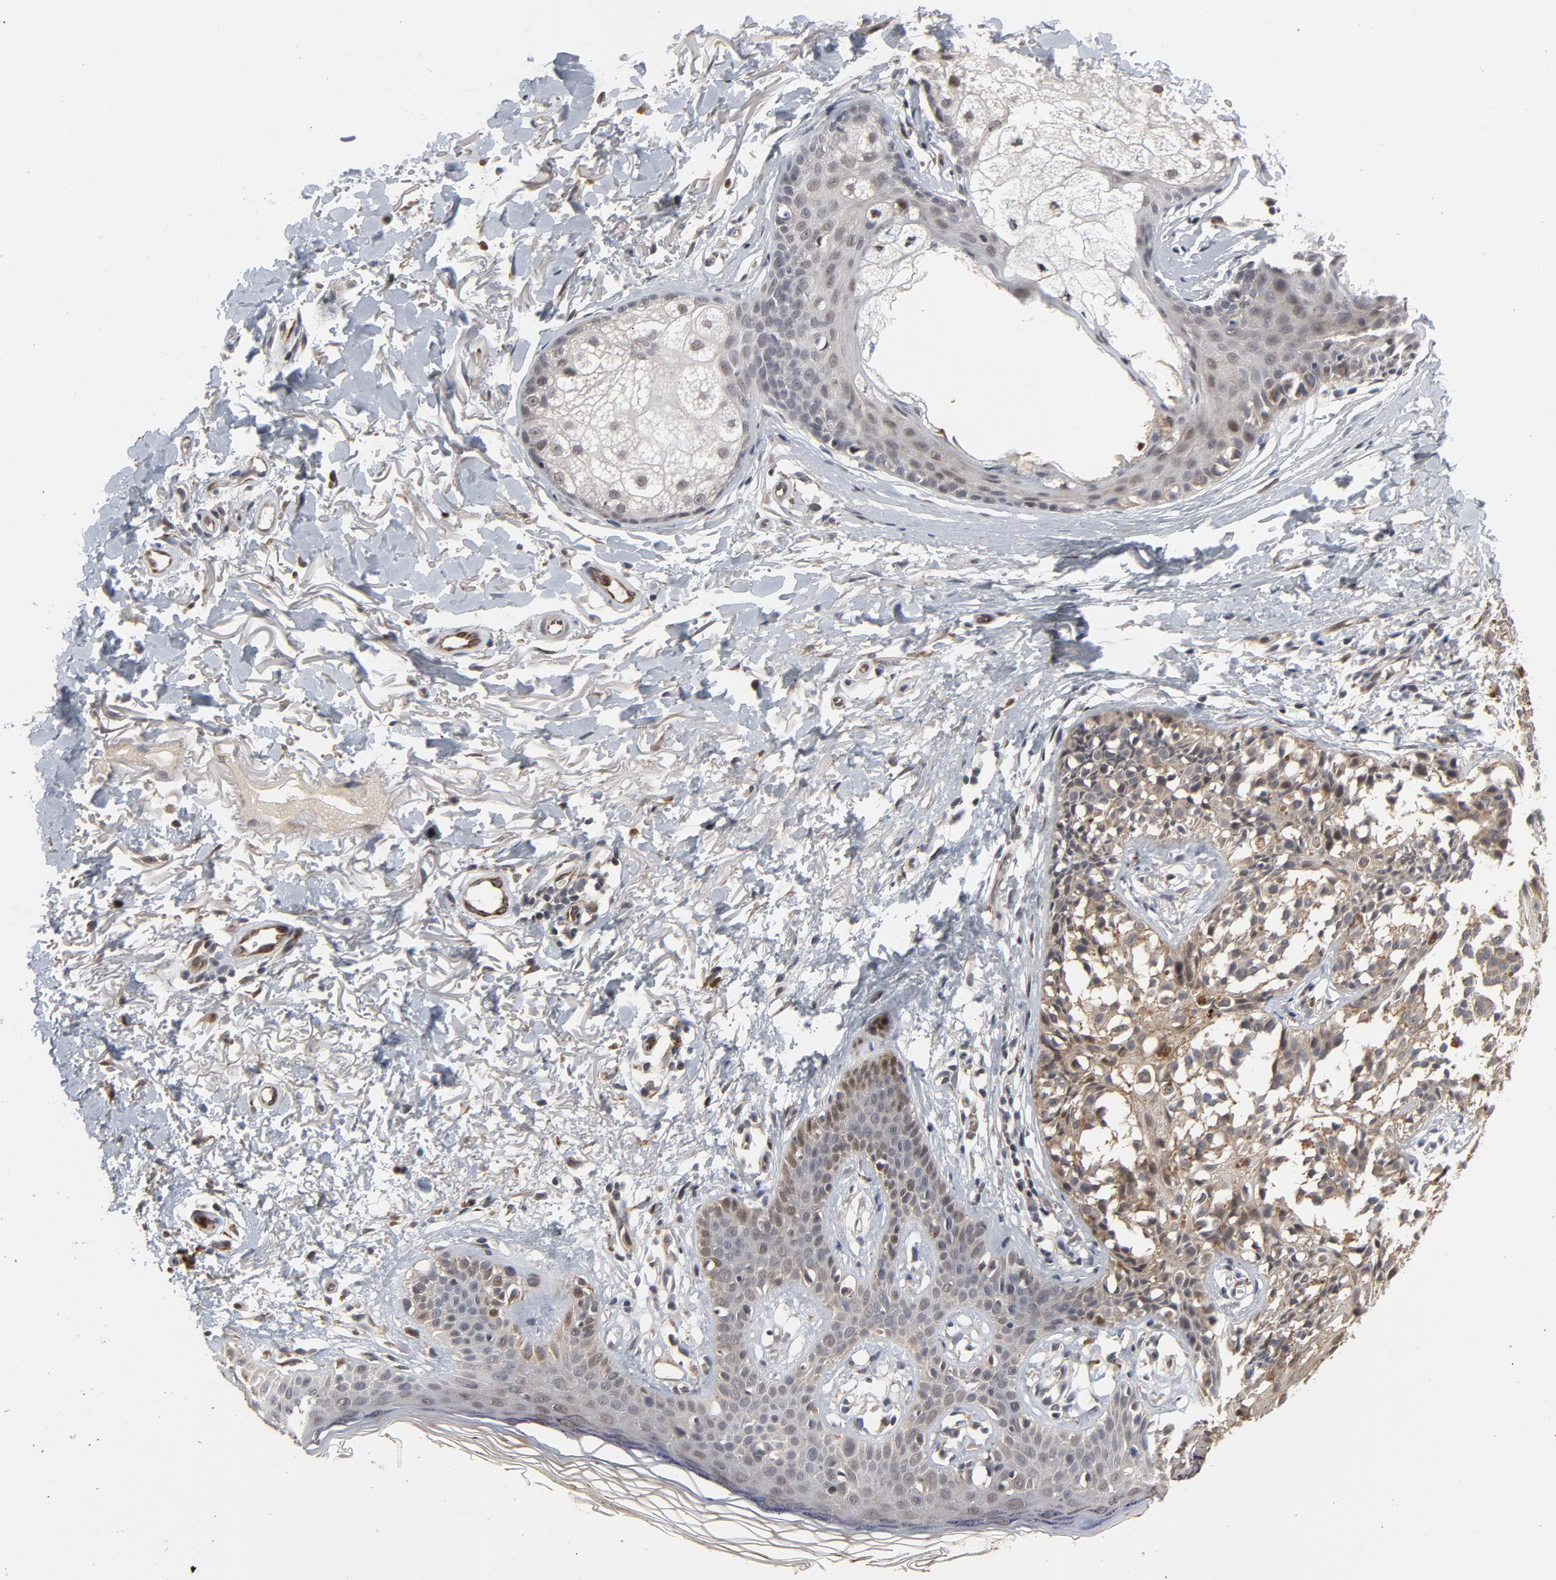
{"staining": {"intensity": "negative", "quantity": "none", "location": "none"}, "tissue": "melanoma", "cell_type": "Tumor cells", "image_type": "cancer", "snomed": [{"axis": "morphology", "description": "Malignant melanoma, NOS"}, {"axis": "topography", "description": "Skin"}], "caption": "IHC micrograph of melanoma stained for a protein (brown), which displays no staining in tumor cells.", "gene": "RTL5", "patient": {"sex": "male", "age": 76}}